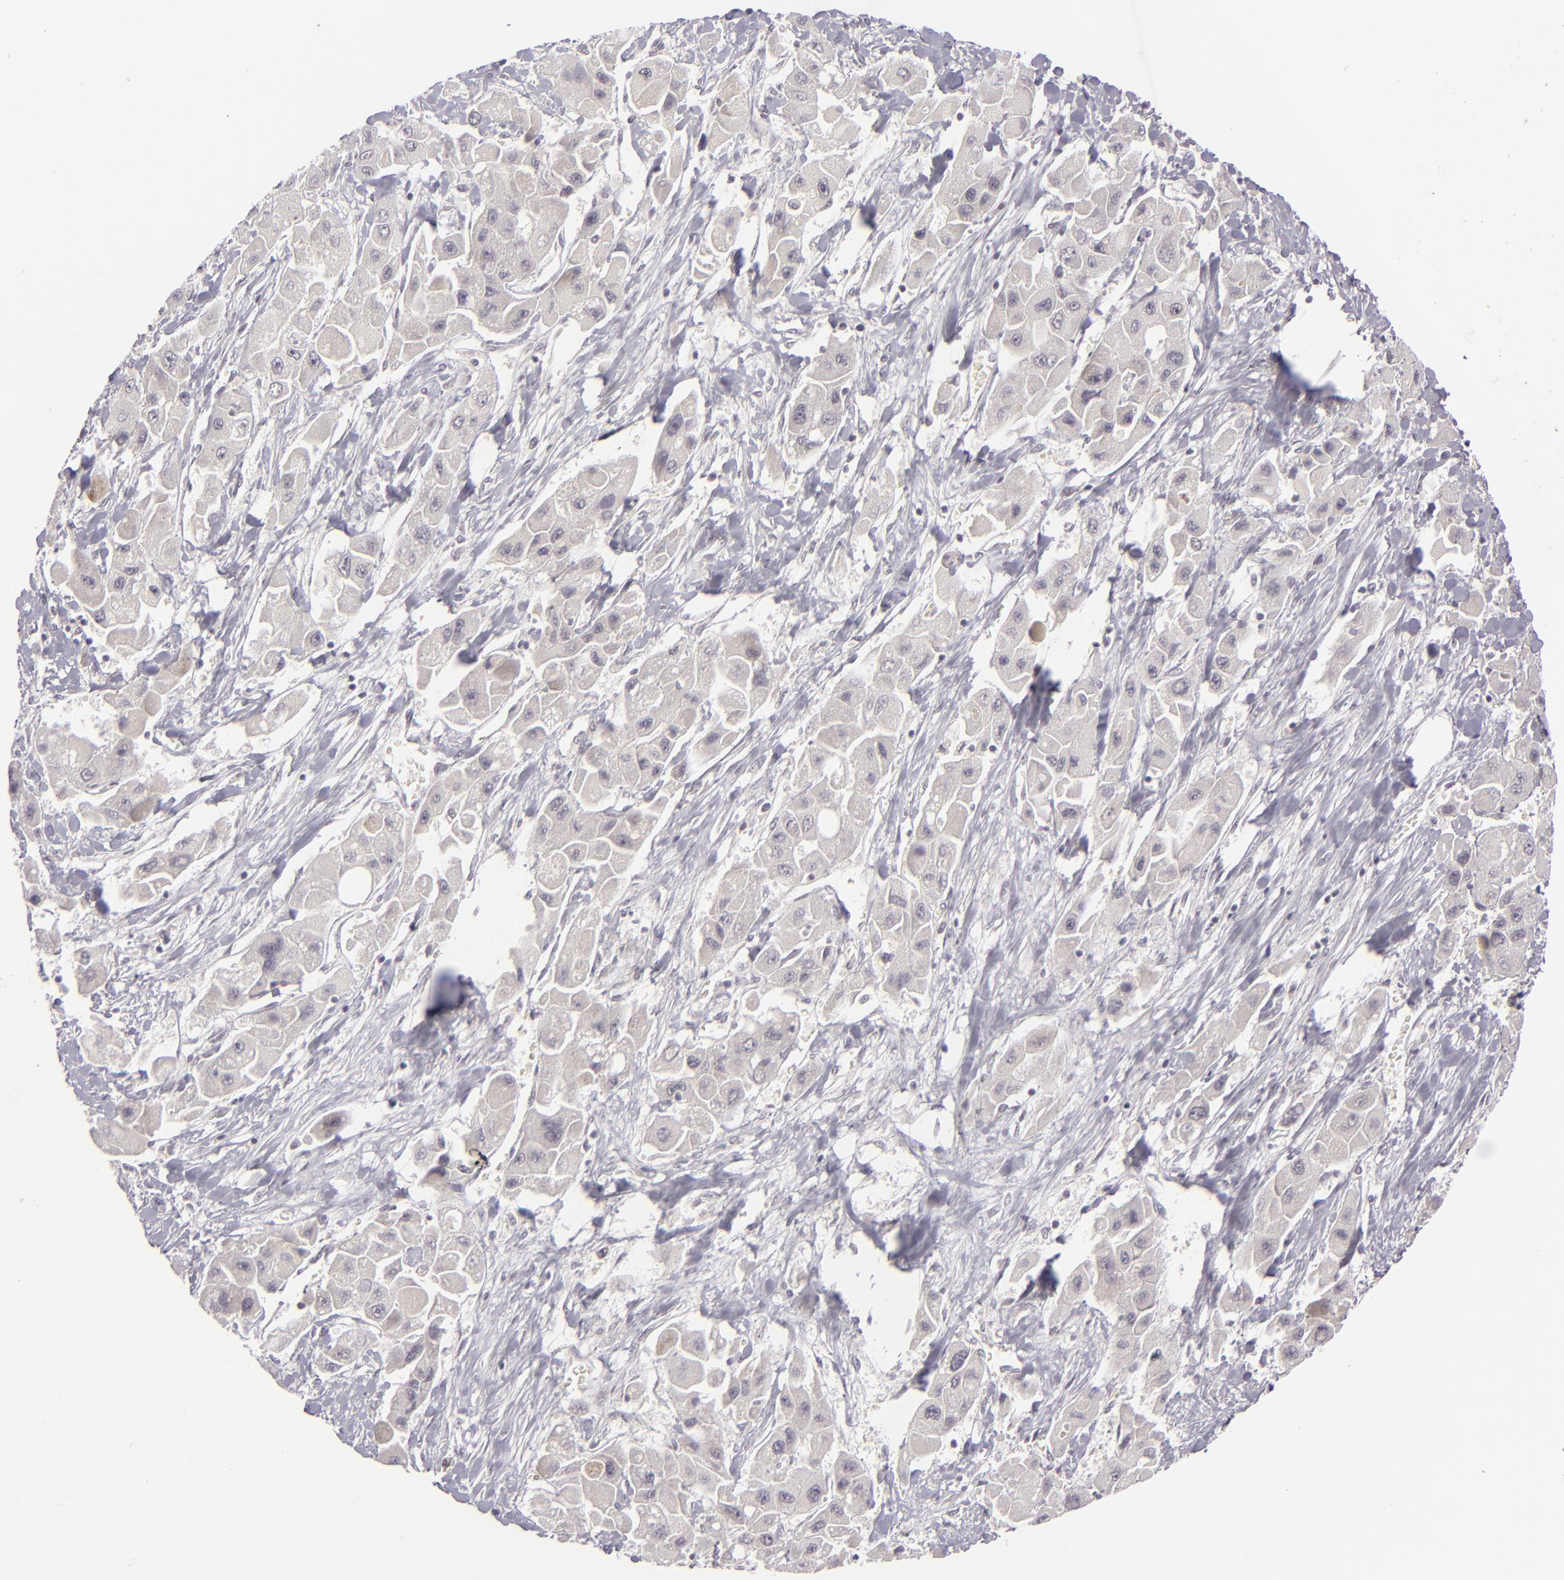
{"staining": {"intensity": "negative", "quantity": "none", "location": "none"}, "tissue": "liver cancer", "cell_type": "Tumor cells", "image_type": "cancer", "snomed": [{"axis": "morphology", "description": "Carcinoma, Hepatocellular, NOS"}, {"axis": "topography", "description": "Liver"}], "caption": "An immunohistochemistry (IHC) image of liver hepatocellular carcinoma is shown. There is no staining in tumor cells of liver hepatocellular carcinoma.", "gene": "DLG3", "patient": {"sex": "male", "age": 24}}